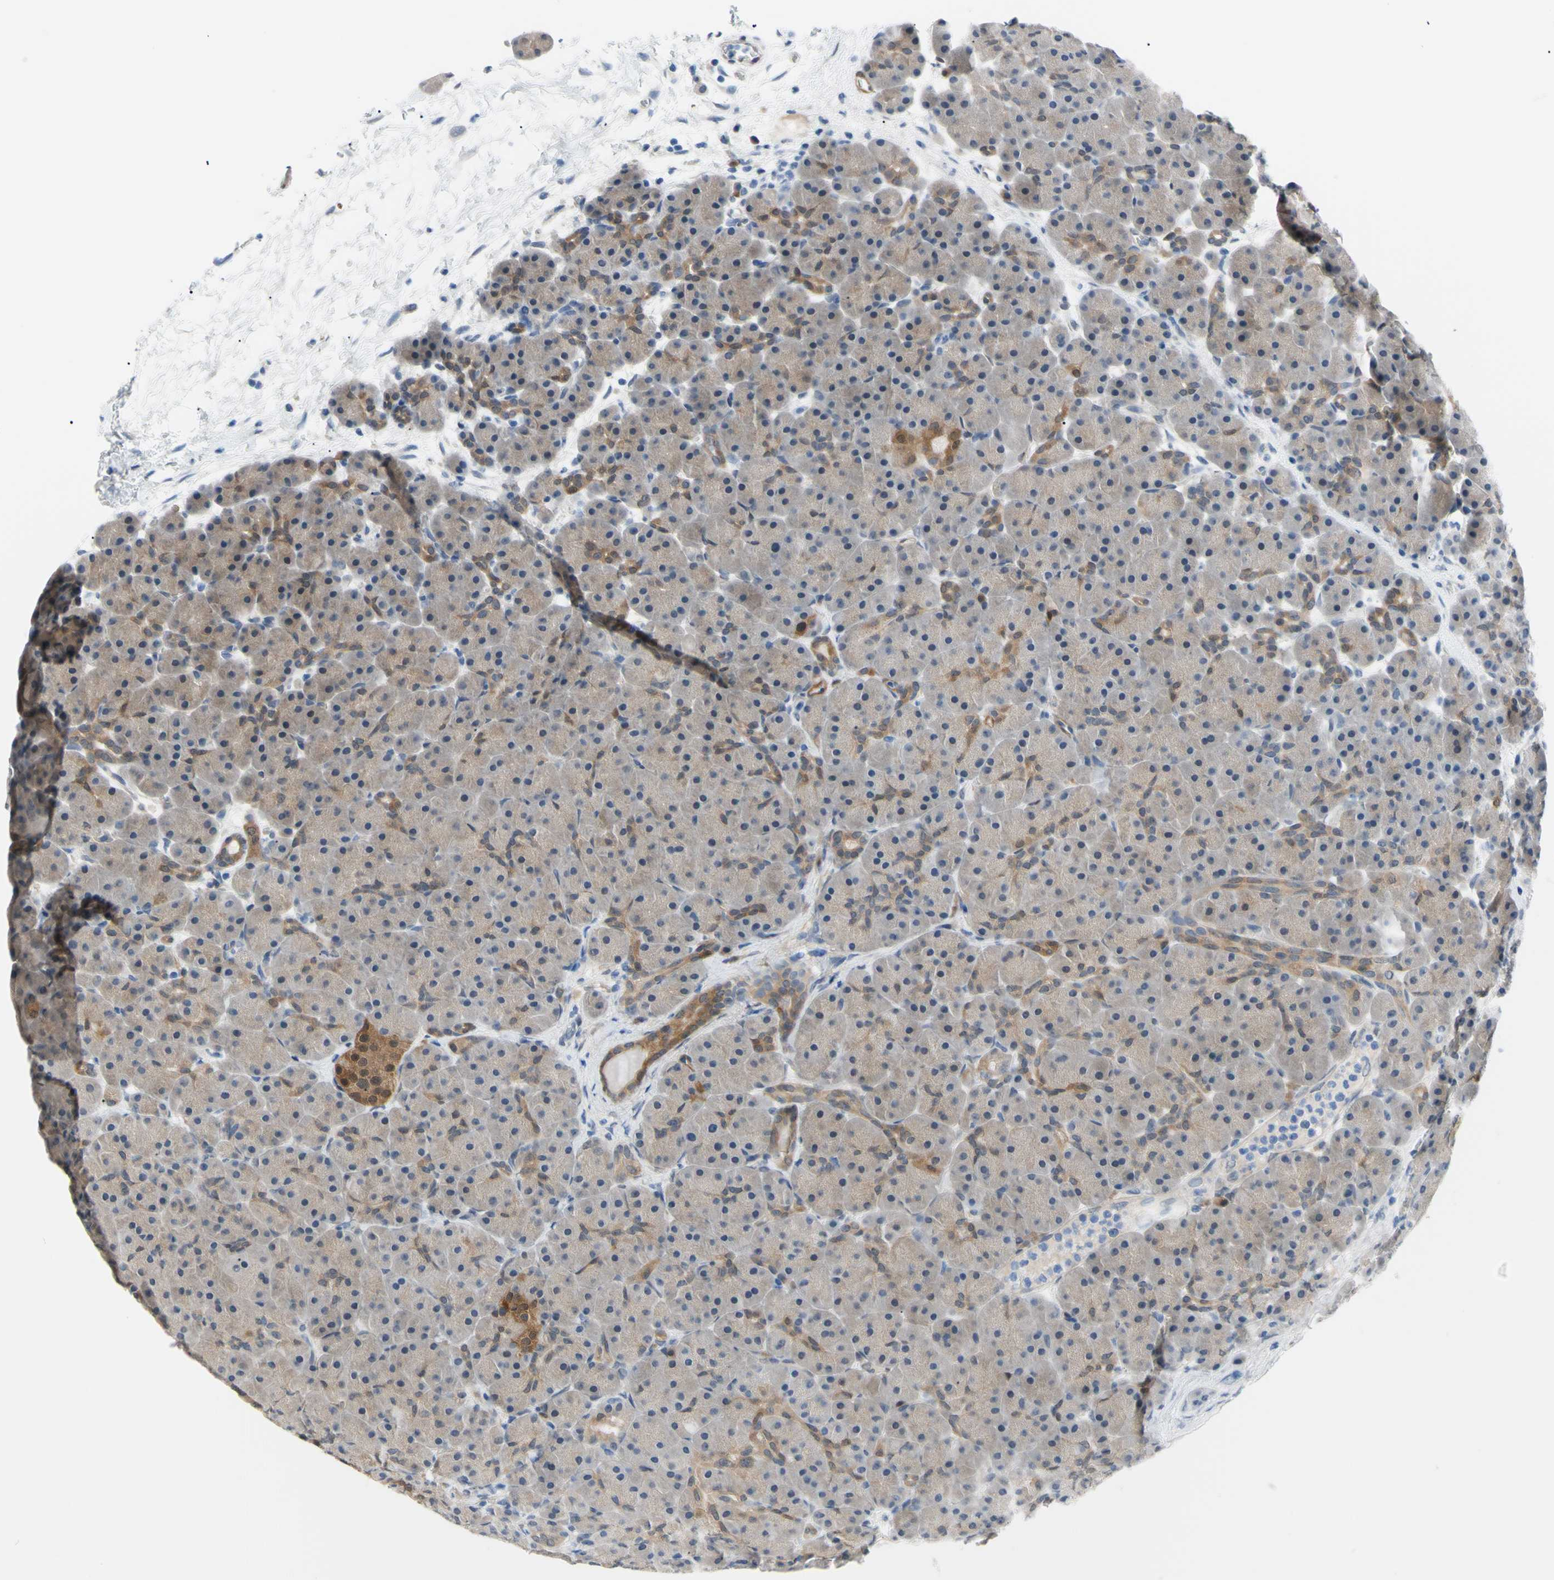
{"staining": {"intensity": "moderate", "quantity": "<25%", "location": "cytoplasmic/membranous"}, "tissue": "pancreas", "cell_type": "Exocrine glandular cells", "image_type": "normal", "snomed": [{"axis": "morphology", "description": "Normal tissue, NOS"}, {"axis": "topography", "description": "Pancreas"}], "caption": "High-power microscopy captured an immunohistochemistry (IHC) histopathology image of normal pancreas, revealing moderate cytoplasmic/membranous staining in approximately <25% of exocrine glandular cells.", "gene": "NOL3", "patient": {"sex": "male", "age": 66}}